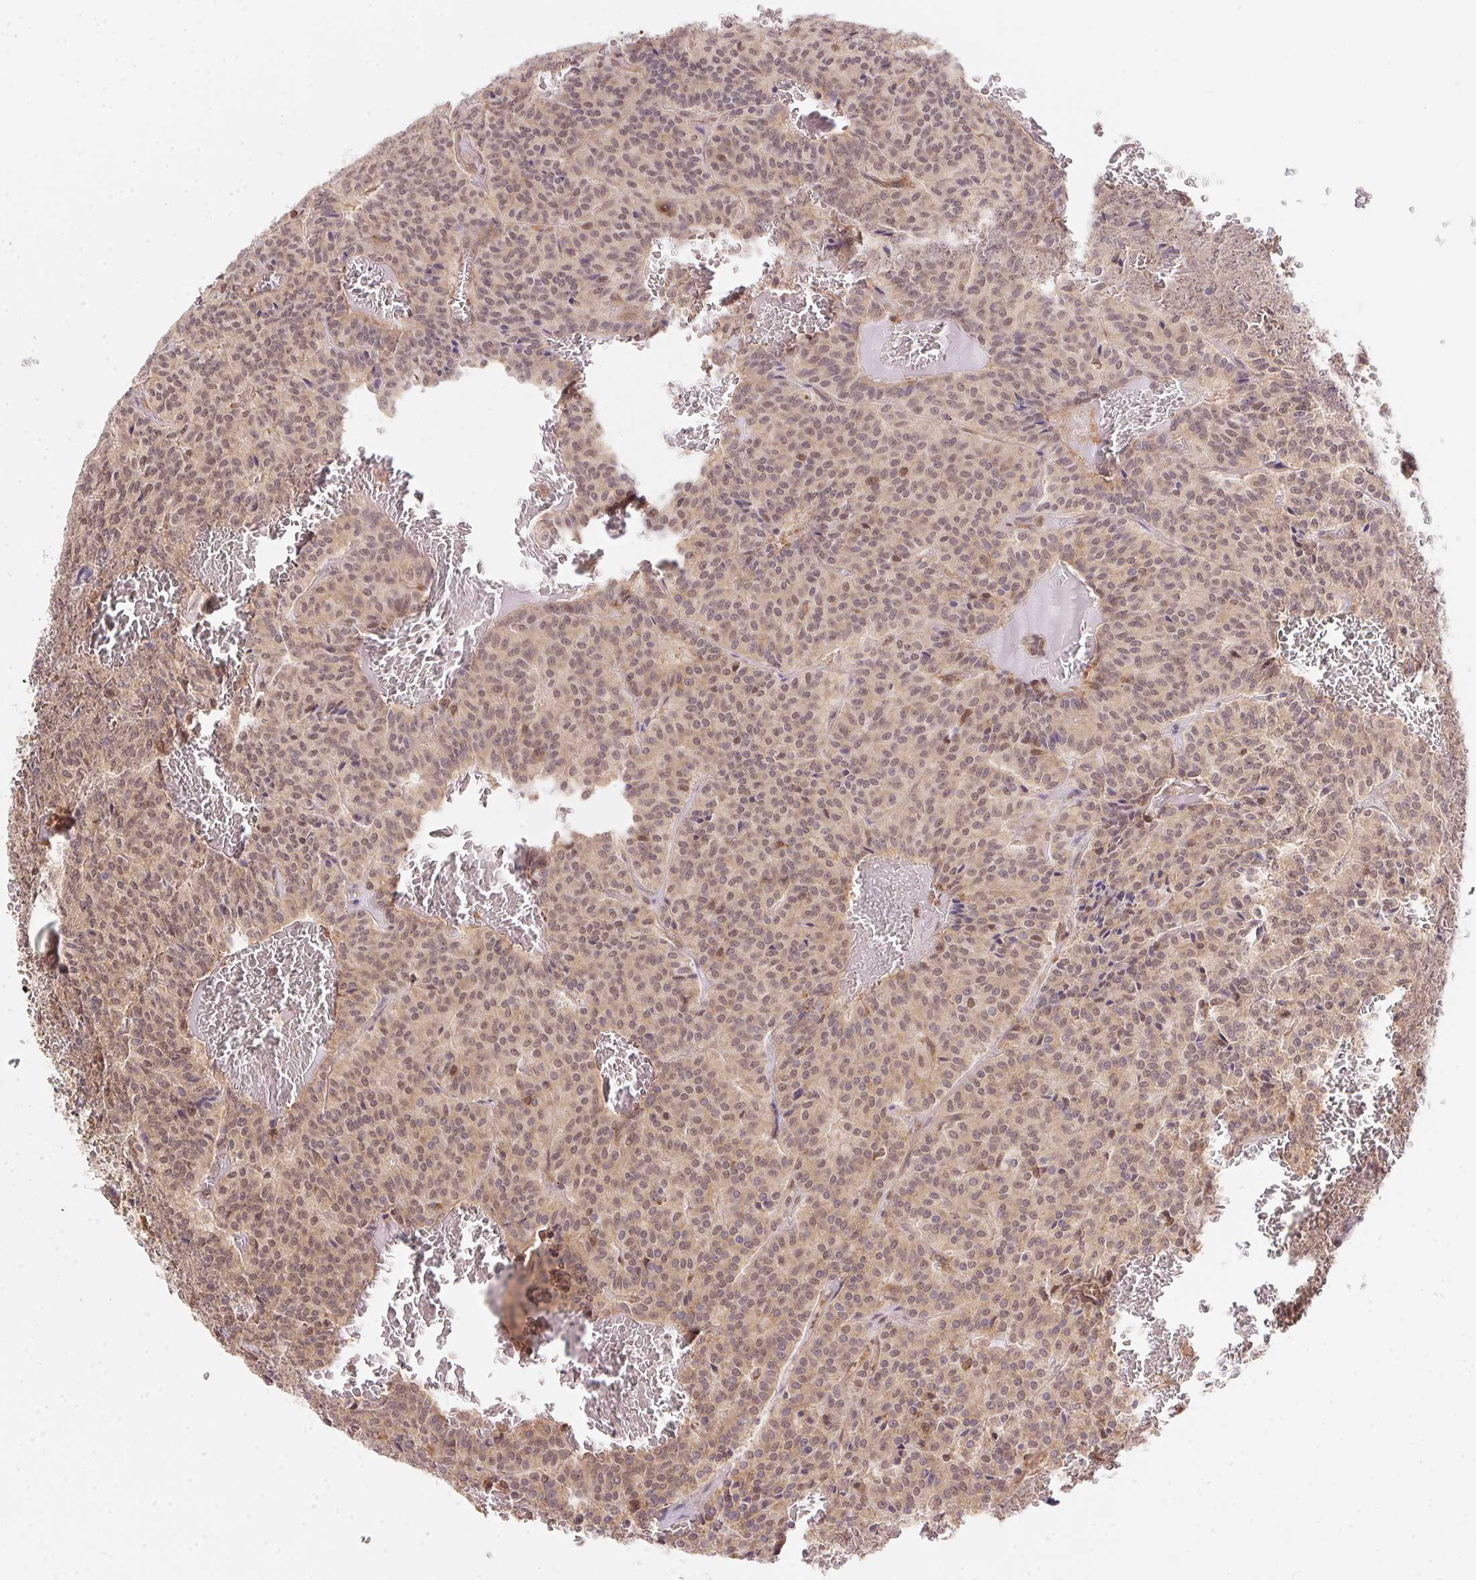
{"staining": {"intensity": "weak", "quantity": "25%-75%", "location": "cytoplasmic/membranous,nuclear"}, "tissue": "carcinoid", "cell_type": "Tumor cells", "image_type": "cancer", "snomed": [{"axis": "morphology", "description": "Carcinoid, malignant, NOS"}, {"axis": "topography", "description": "Lung"}], "caption": "Tumor cells exhibit low levels of weak cytoplasmic/membranous and nuclear positivity in about 25%-75% of cells in human malignant carcinoid.", "gene": "MEX3D", "patient": {"sex": "male", "age": 70}}